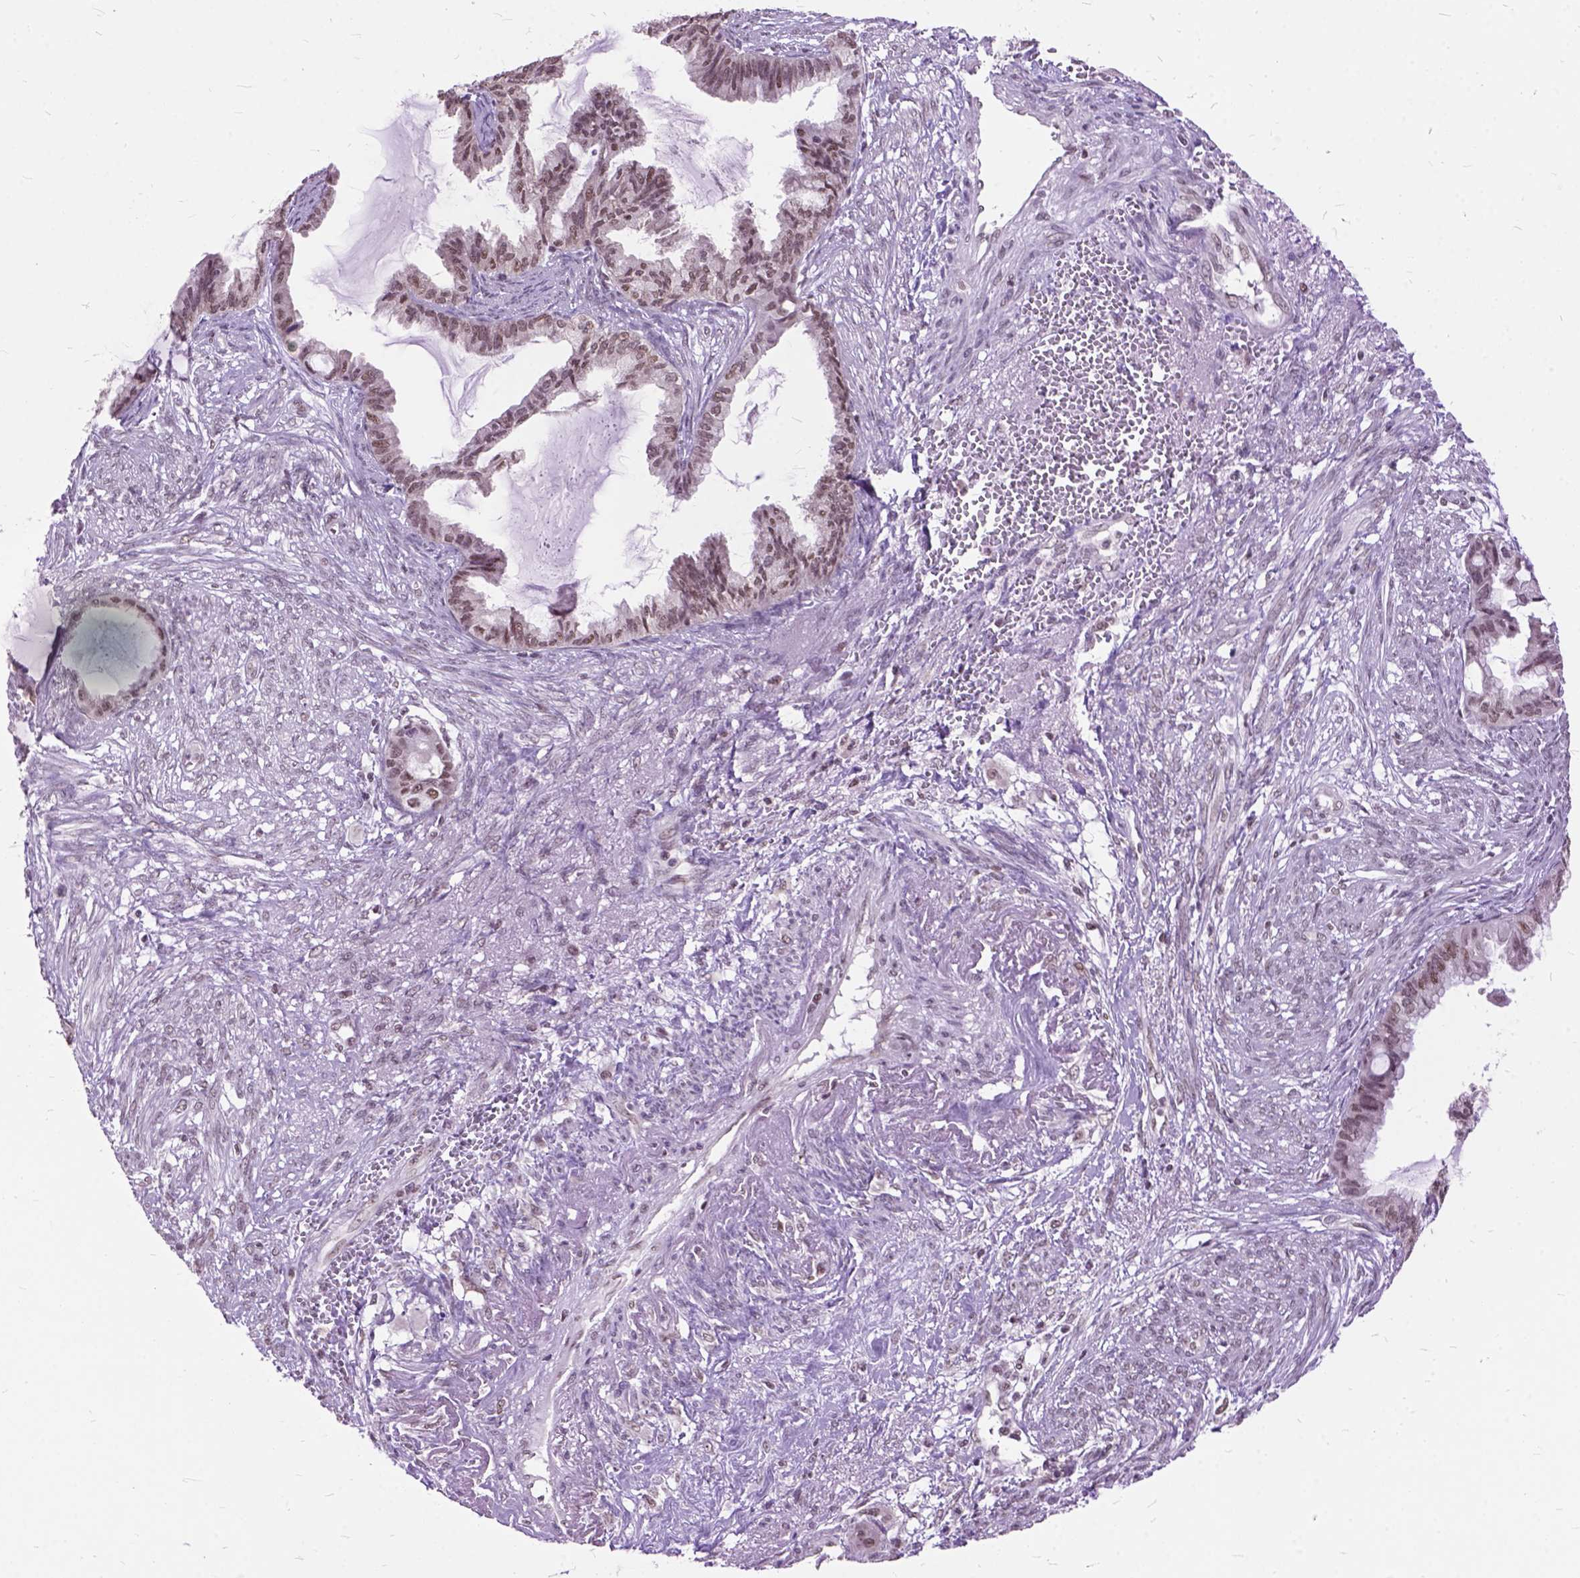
{"staining": {"intensity": "moderate", "quantity": ">75%", "location": "nuclear"}, "tissue": "endometrial cancer", "cell_type": "Tumor cells", "image_type": "cancer", "snomed": [{"axis": "morphology", "description": "Adenocarcinoma, NOS"}, {"axis": "topography", "description": "Endometrium"}], "caption": "Protein expression analysis of human adenocarcinoma (endometrial) reveals moderate nuclear positivity in approximately >75% of tumor cells.", "gene": "ORC5", "patient": {"sex": "female", "age": 86}}